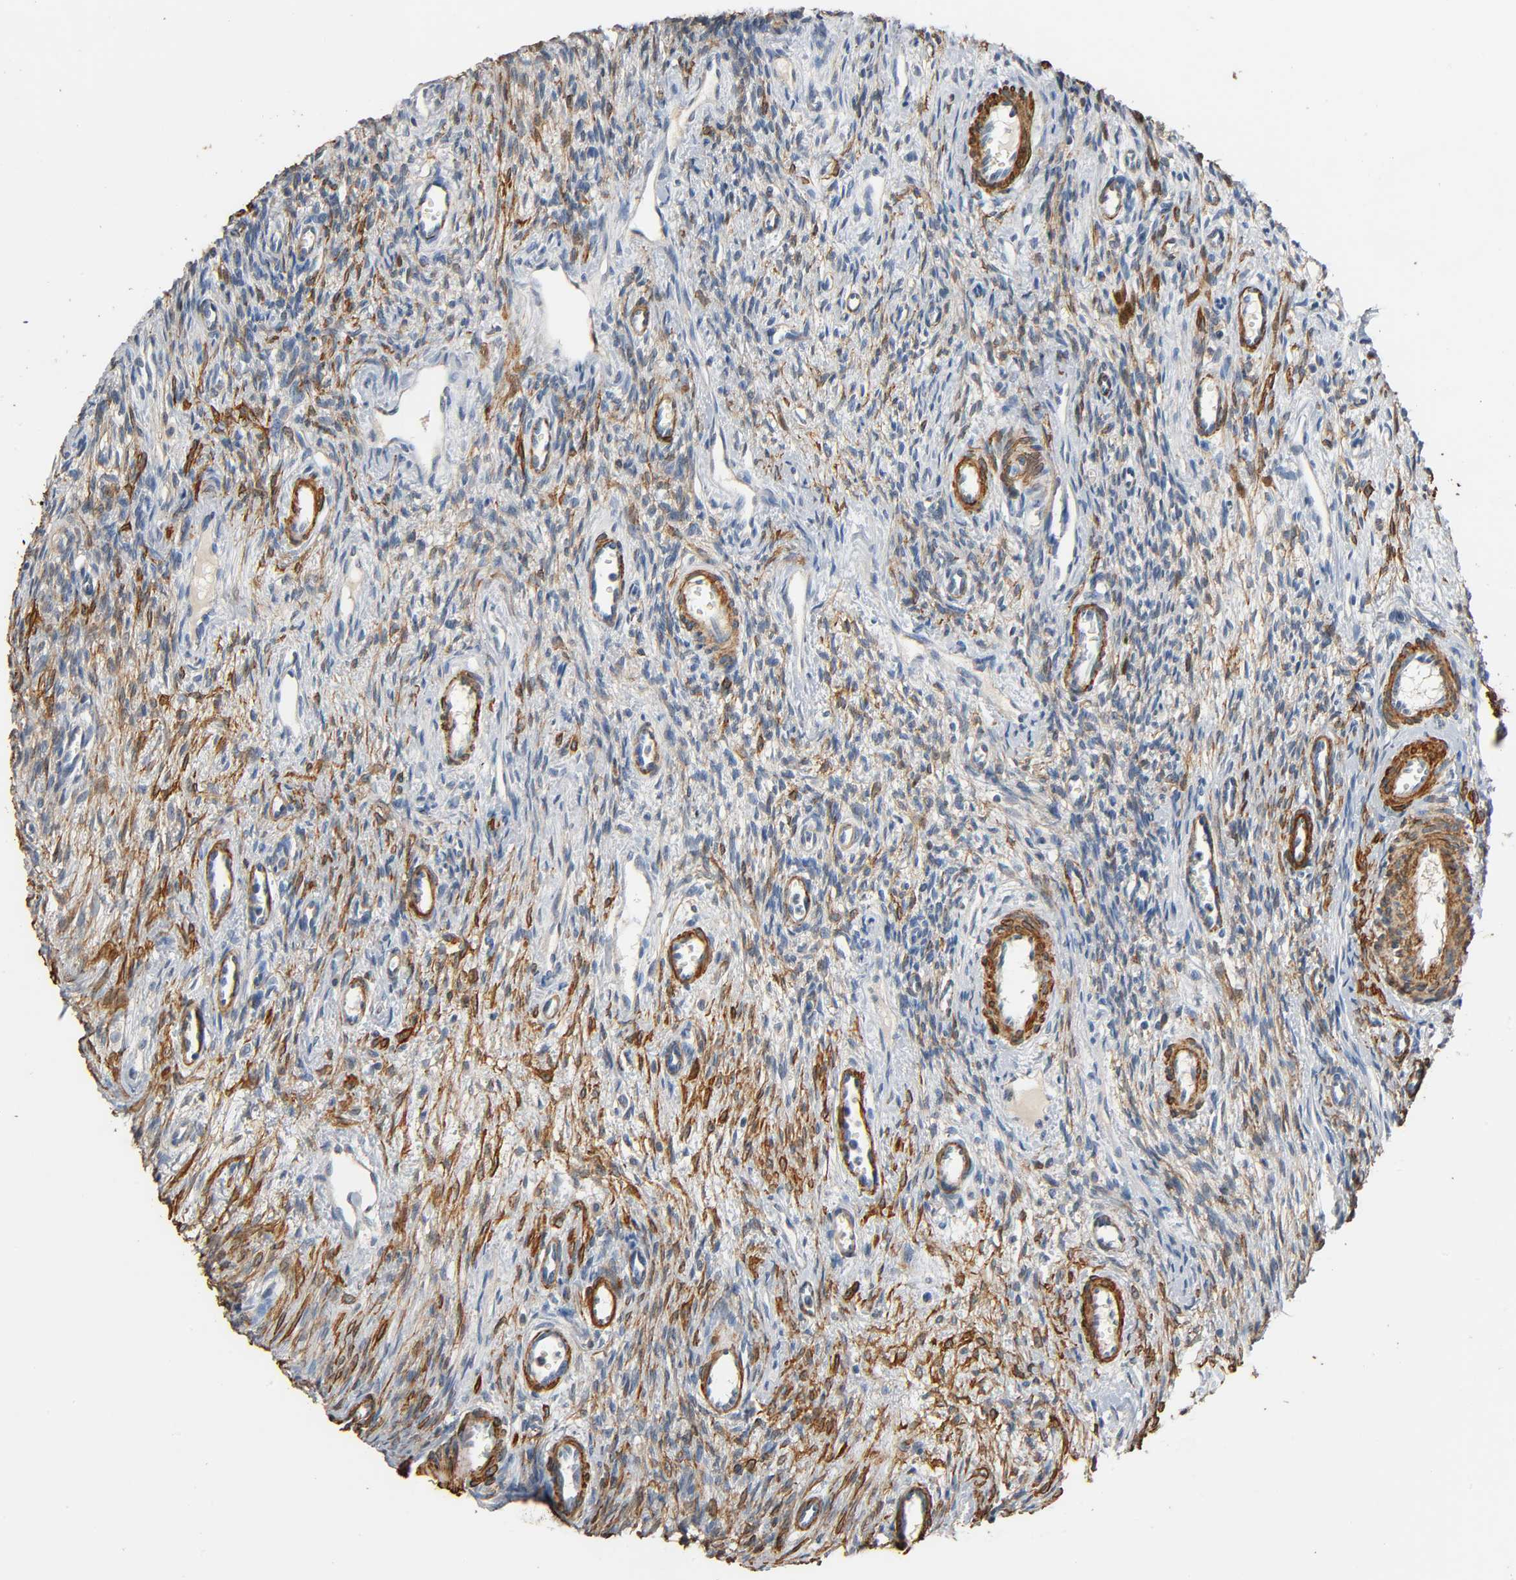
{"staining": {"intensity": "moderate", "quantity": "25%-75%", "location": "cytoplasmic/membranous"}, "tissue": "ovary", "cell_type": "Ovarian stroma cells", "image_type": "normal", "snomed": [{"axis": "morphology", "description": "Normal tissue, NOS"}, {"axis": "topography", "description": "Ovary"}], "caption": "The photomicrograph demonstrates staining of unremarkable ovary, revealing moderate cytoplasmic/membranous protein positivity (brown color) within ovarian stroma cells. (IHC, brightfield microscopy, high magnification).", "gene": "GSTA1", "patient": {"sex": "female", "age": 33}}